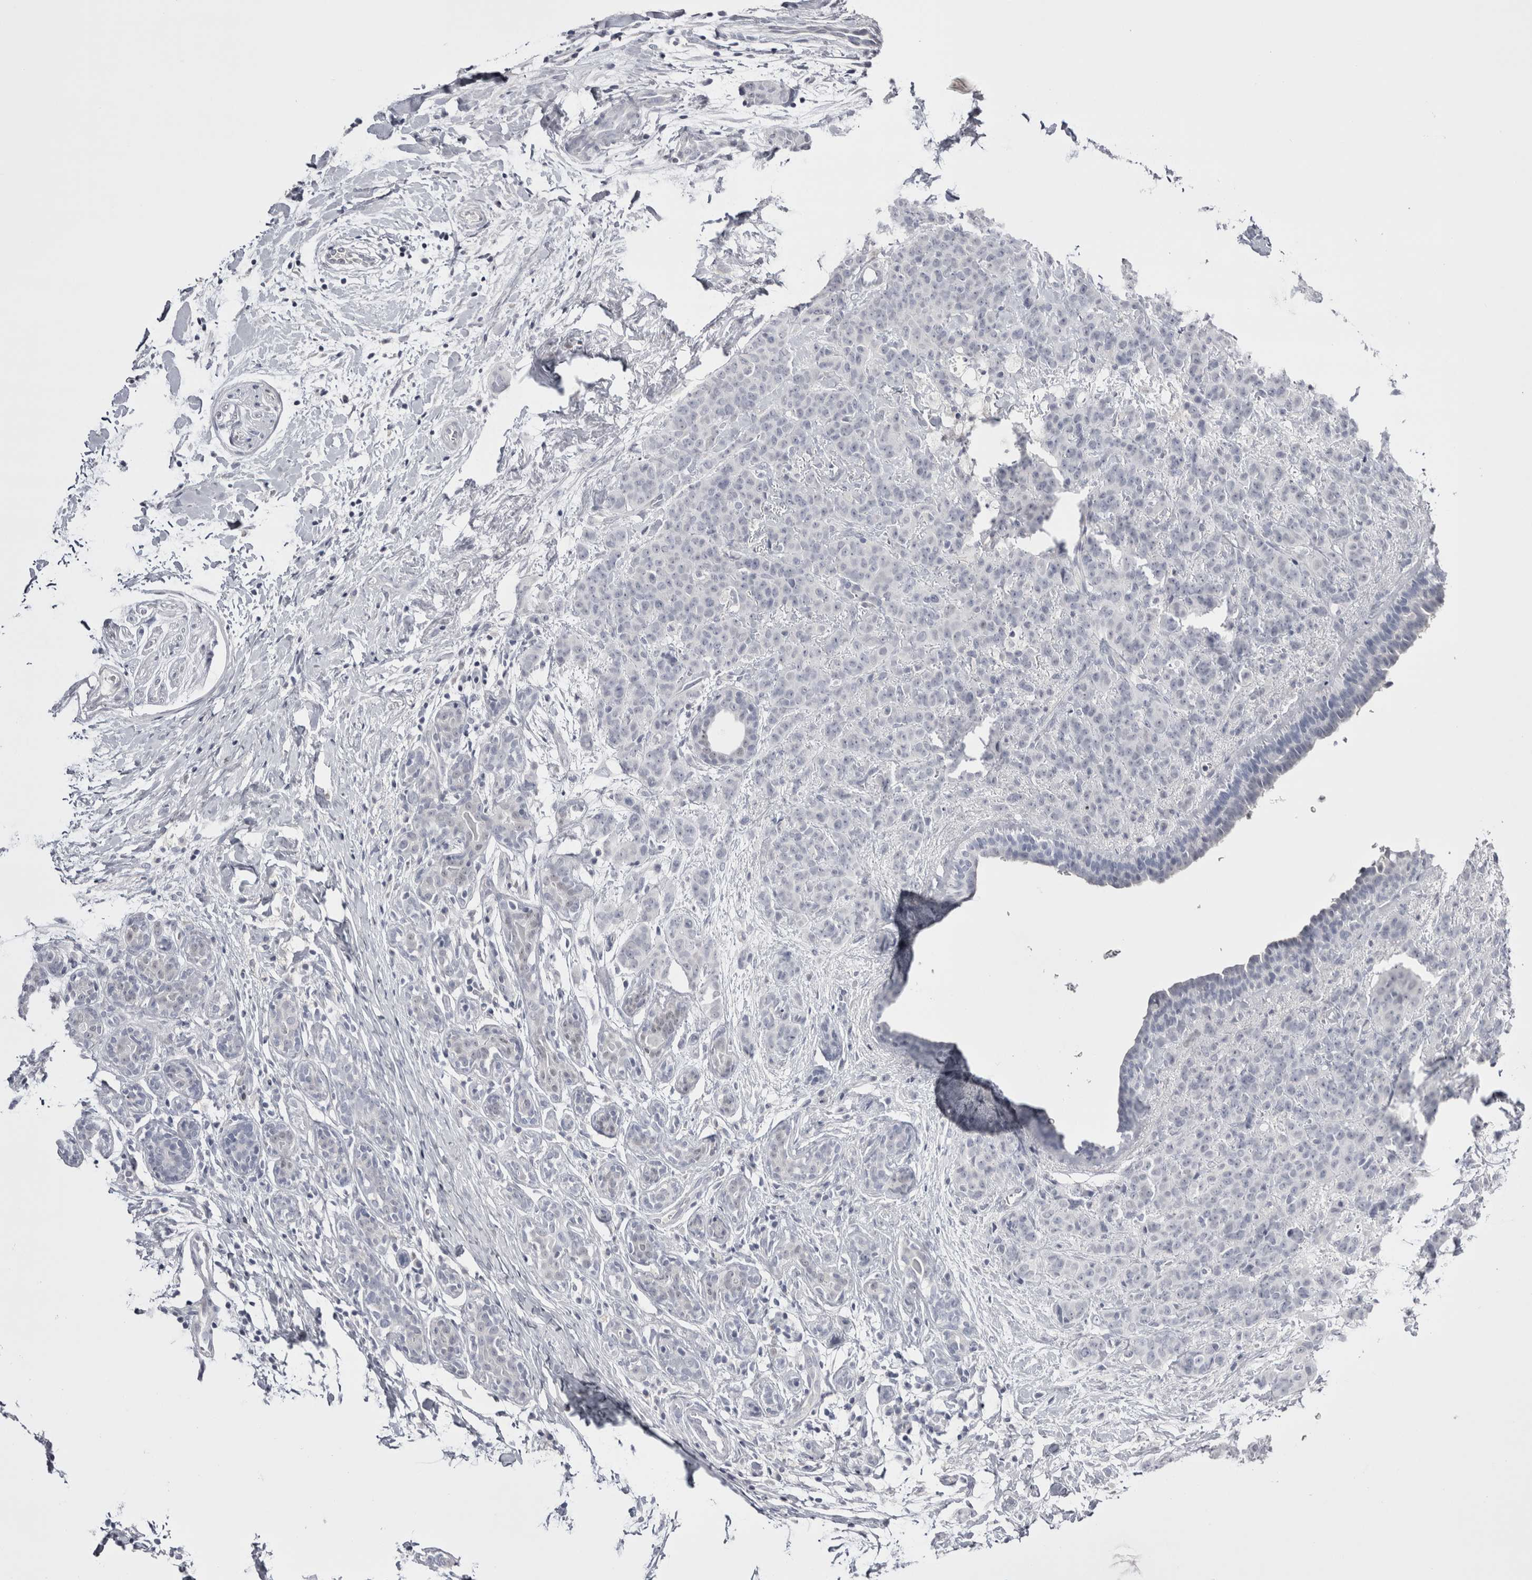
{"staining": {"intensity": "negative", "quantity": "none", "location": "none"}, "tissue": "breast cancer", "cell_type": "Tumor cells", "image_type": "cancer", "snomed": [{"axis": "morphology", "description": "Normal tissue, NOS"}, {"axis": "morphology", "description": "Duct carcinoma"}, {"axis": "topography", "description": "Breast"}], "caption": "Immunohistochemistry (IHC) photomicrograph of infiltrating ductal carcinoma (breast) stained for a protein (brown), which displays no positivity in tumor cells.", "gene": "FNDC8", "patient": {"sex": "female", "age": 40}}